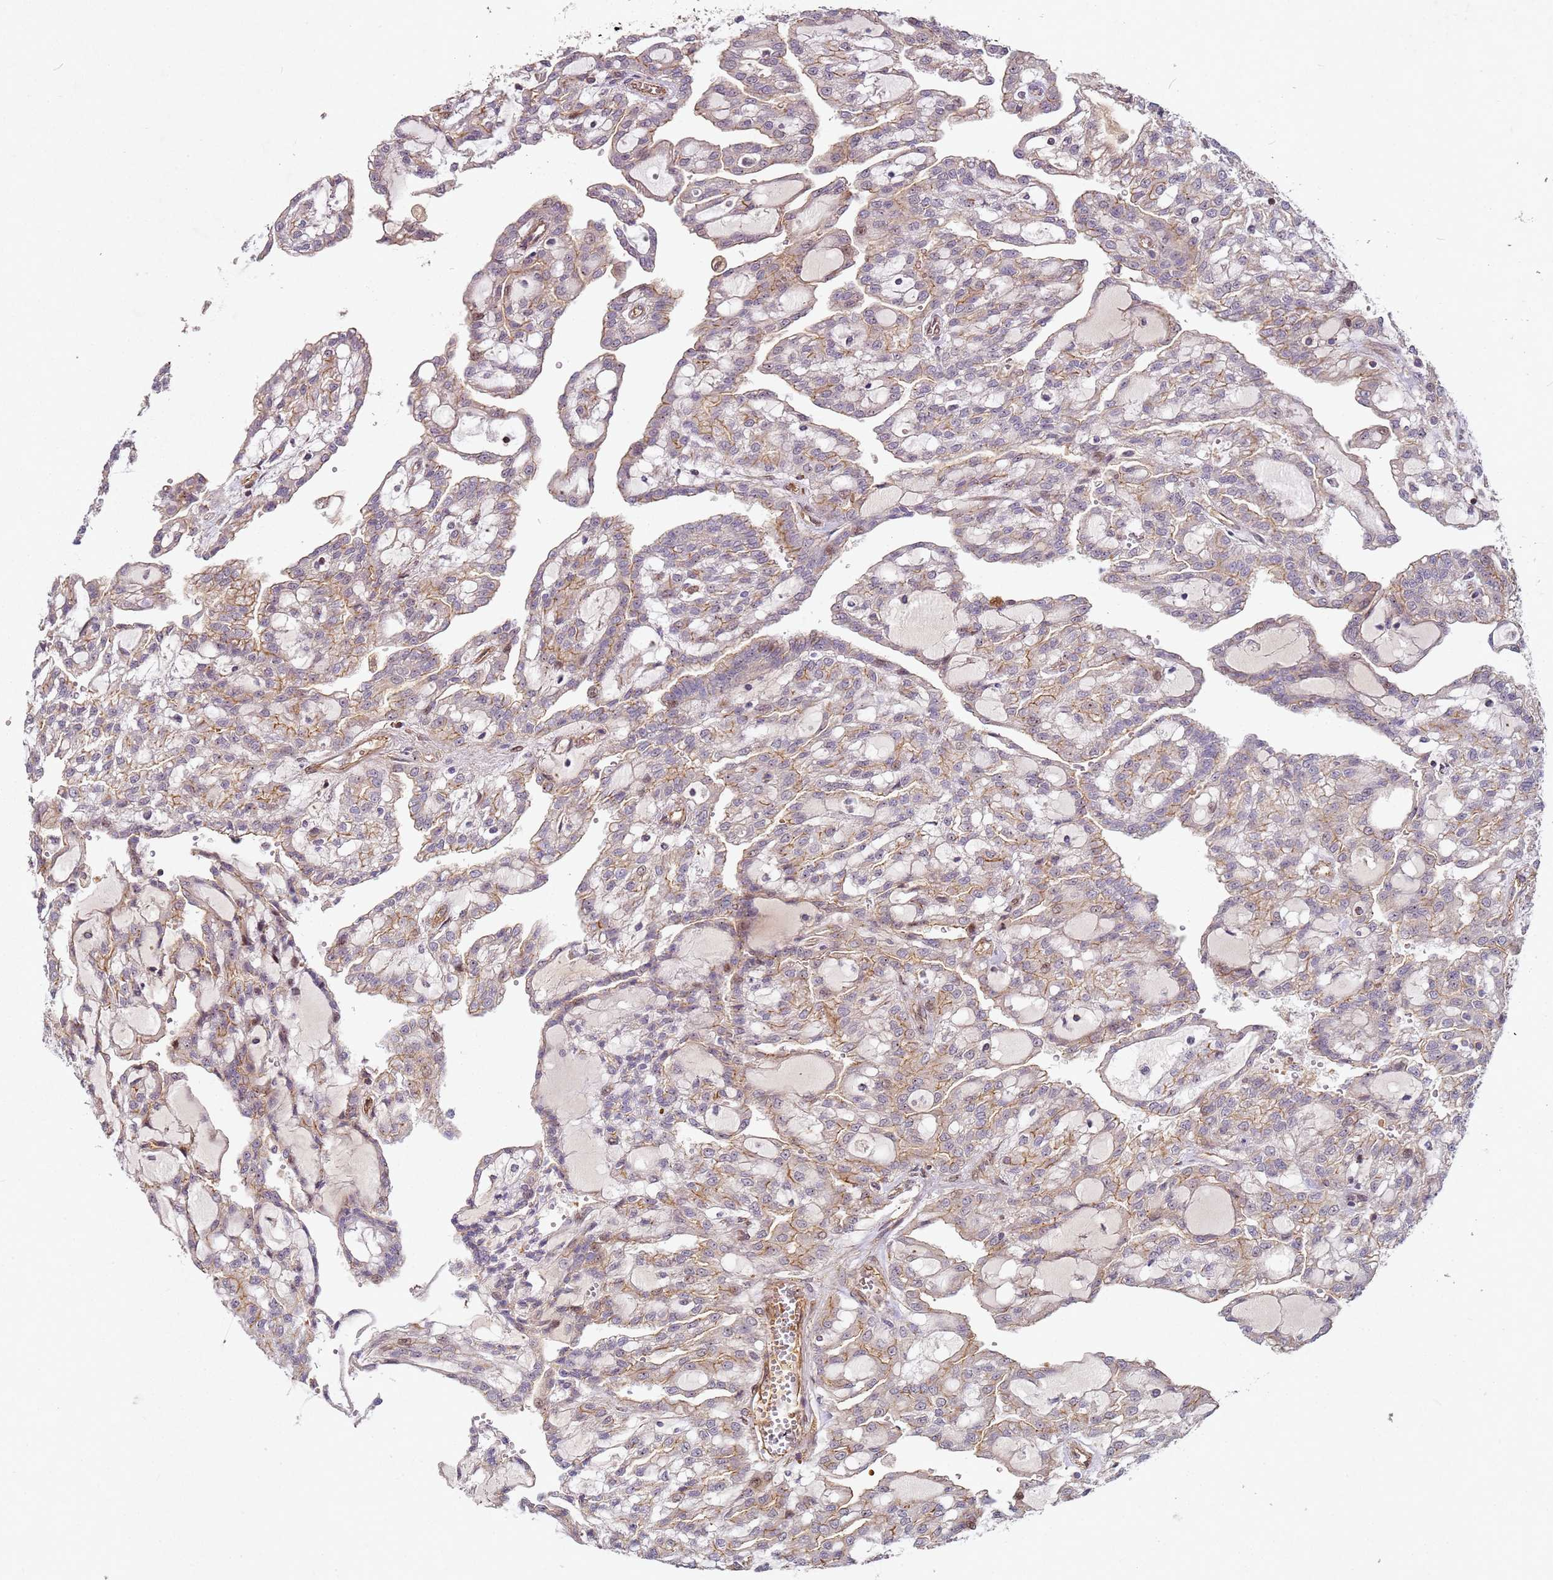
{"staining": {"intensity": "weak", "quantity": "25%-75%", "location": "cytoplasmic/membranous"}, "tissue": "renal cancer", "cell_type": "Tumor cells", "image_type": "cancer", "snomed": [{"axis": "morphology", "description": "Adenocarcinoma, NOS"}, {"axis": "topography", "description": "Kidney"}], "caption": "An image of human renal adenocarcinoma stained for a protein shows weak cytoplasmic/membranous brown staining in tumor cells.", "gene": "C2CD4B", "patient": {"sex": "male", "age": 63}}